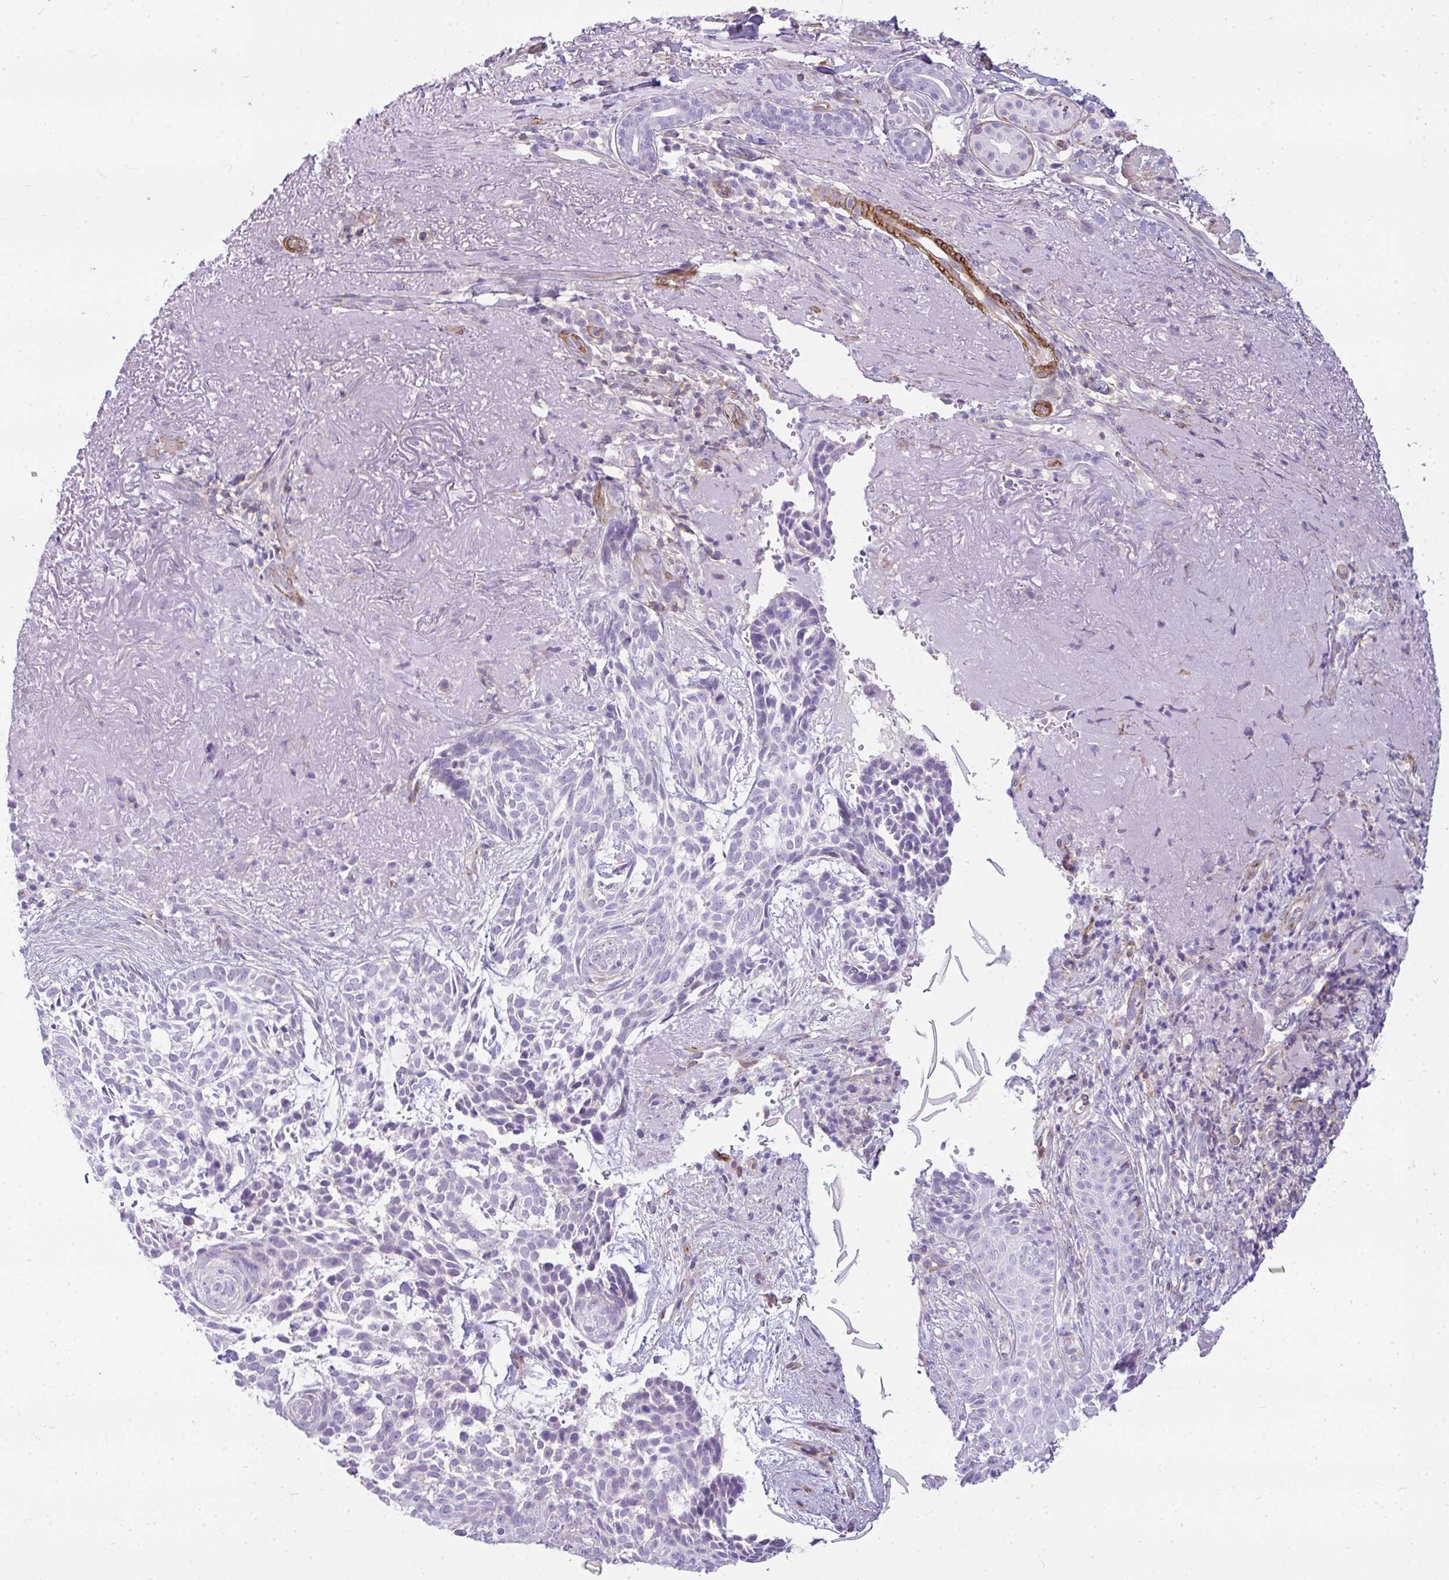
{"staining": {"intensity": "negative", "quantity": "none", "location": "none"}, "tissue": "skin cancer", "cell_type": "Tumor cells", "image_type": "cancer", "snomed": [{"axis": "morphology", "description": "Basal cell carcinoma"}, {"axis": "topography", "description": "Skin"}, {"axis": "topography", "description": "Skin of face"}], "caption": "Skin cancer (basal cell carcinoma) was stained to show a protein in brown. There is no significant positivity in tumor cells.", "gene": "CDRT15", "patient": {"sex": "female", "age": 80}}